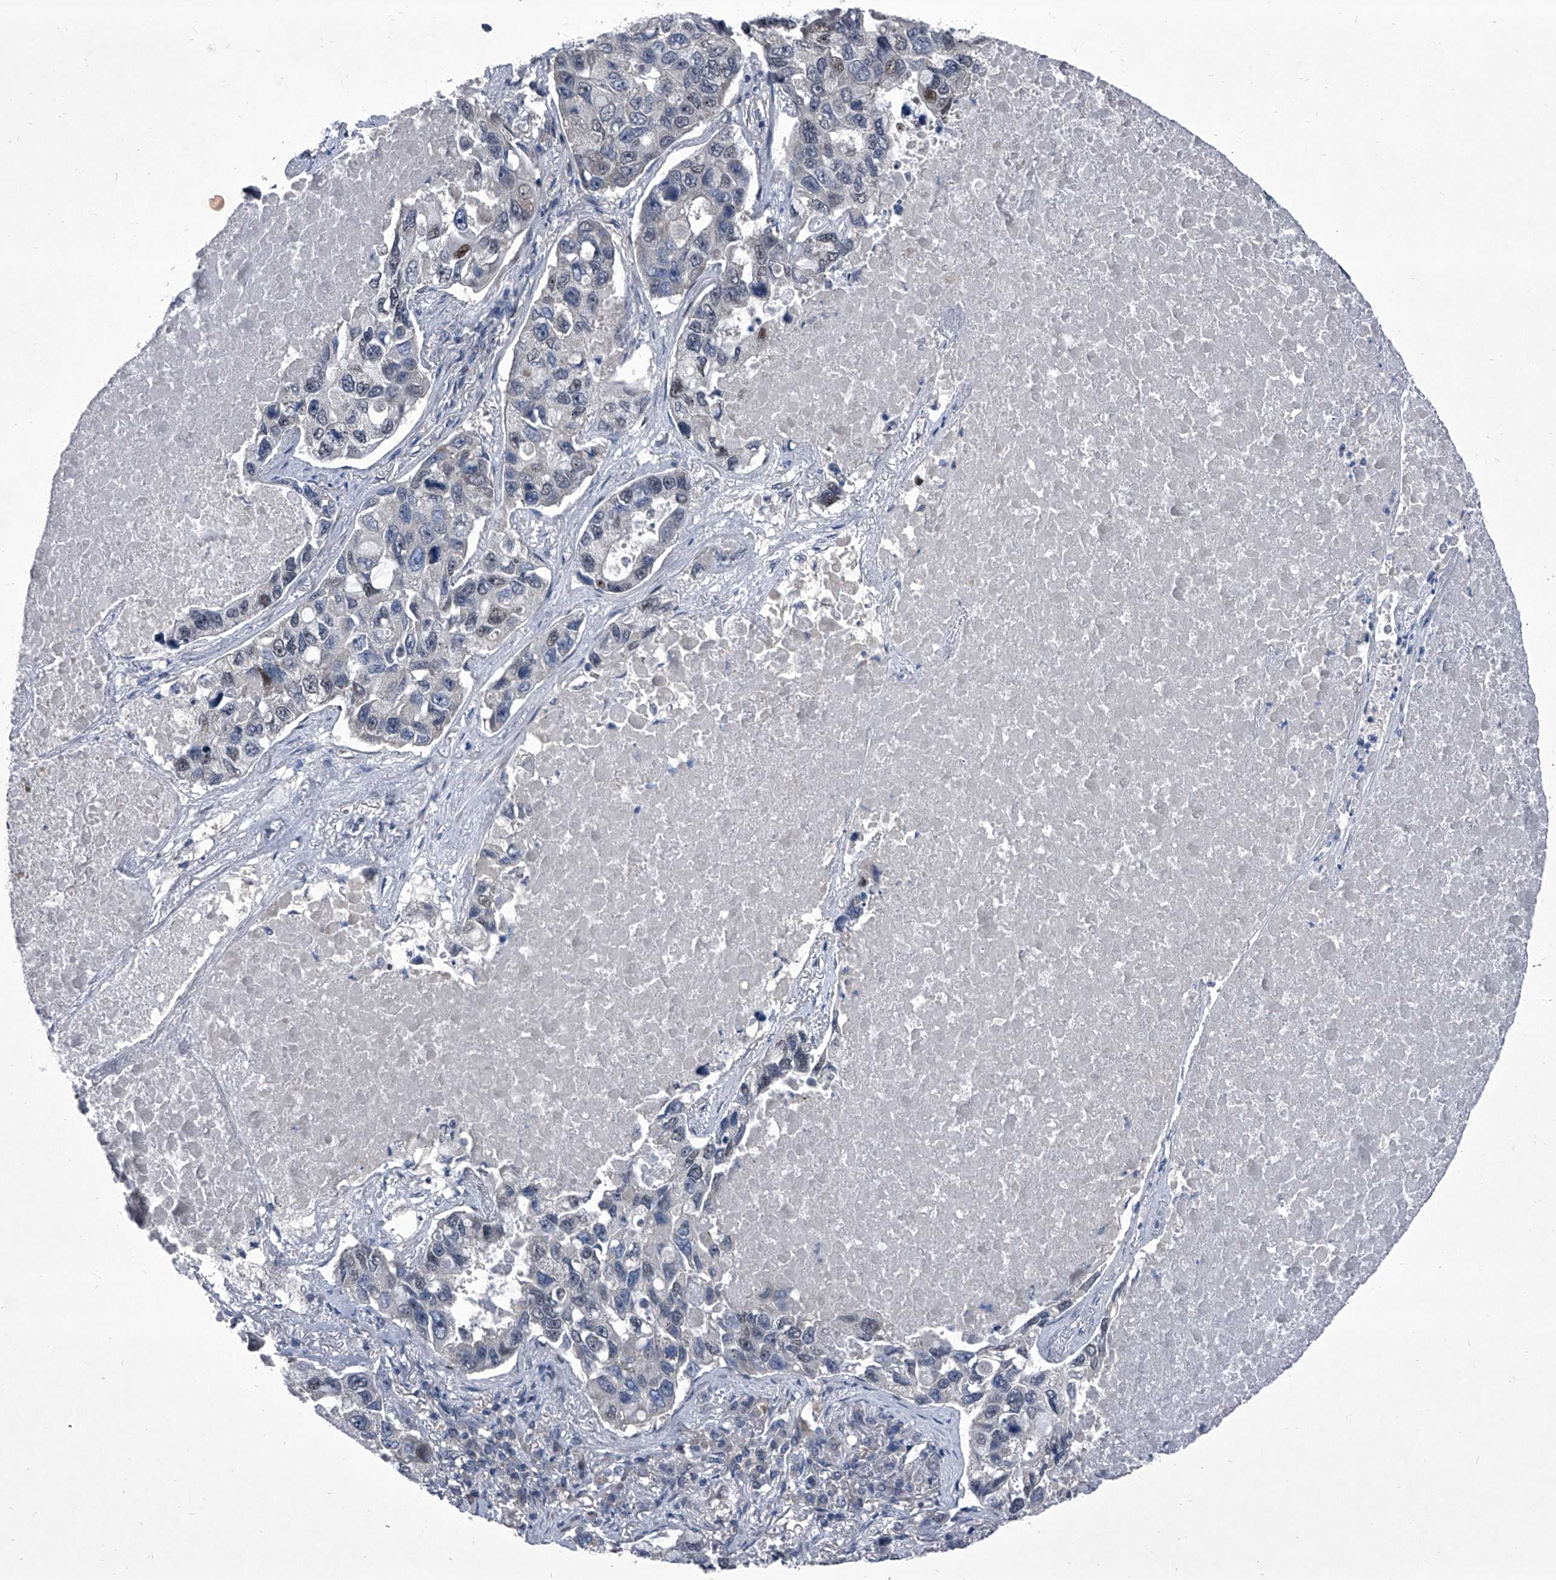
{"staining": {"intensity": "negative", "quantity": "none", "location": "none"}, "tissue": "lung cancer", "cell_type": "Tumor cells", "image_type": "cancer", "snomed": [{"axis": "morphology", "description": "Adenocarcinoma, NOS"}, {"axis": "topography", "description": "Lung"}], "caption": "The photomicrograph exhibits no staining of tumor cells in lung adenocarcinoma.", "gene": "ELK4", "patient": {"sex": "male", "age": 64}}